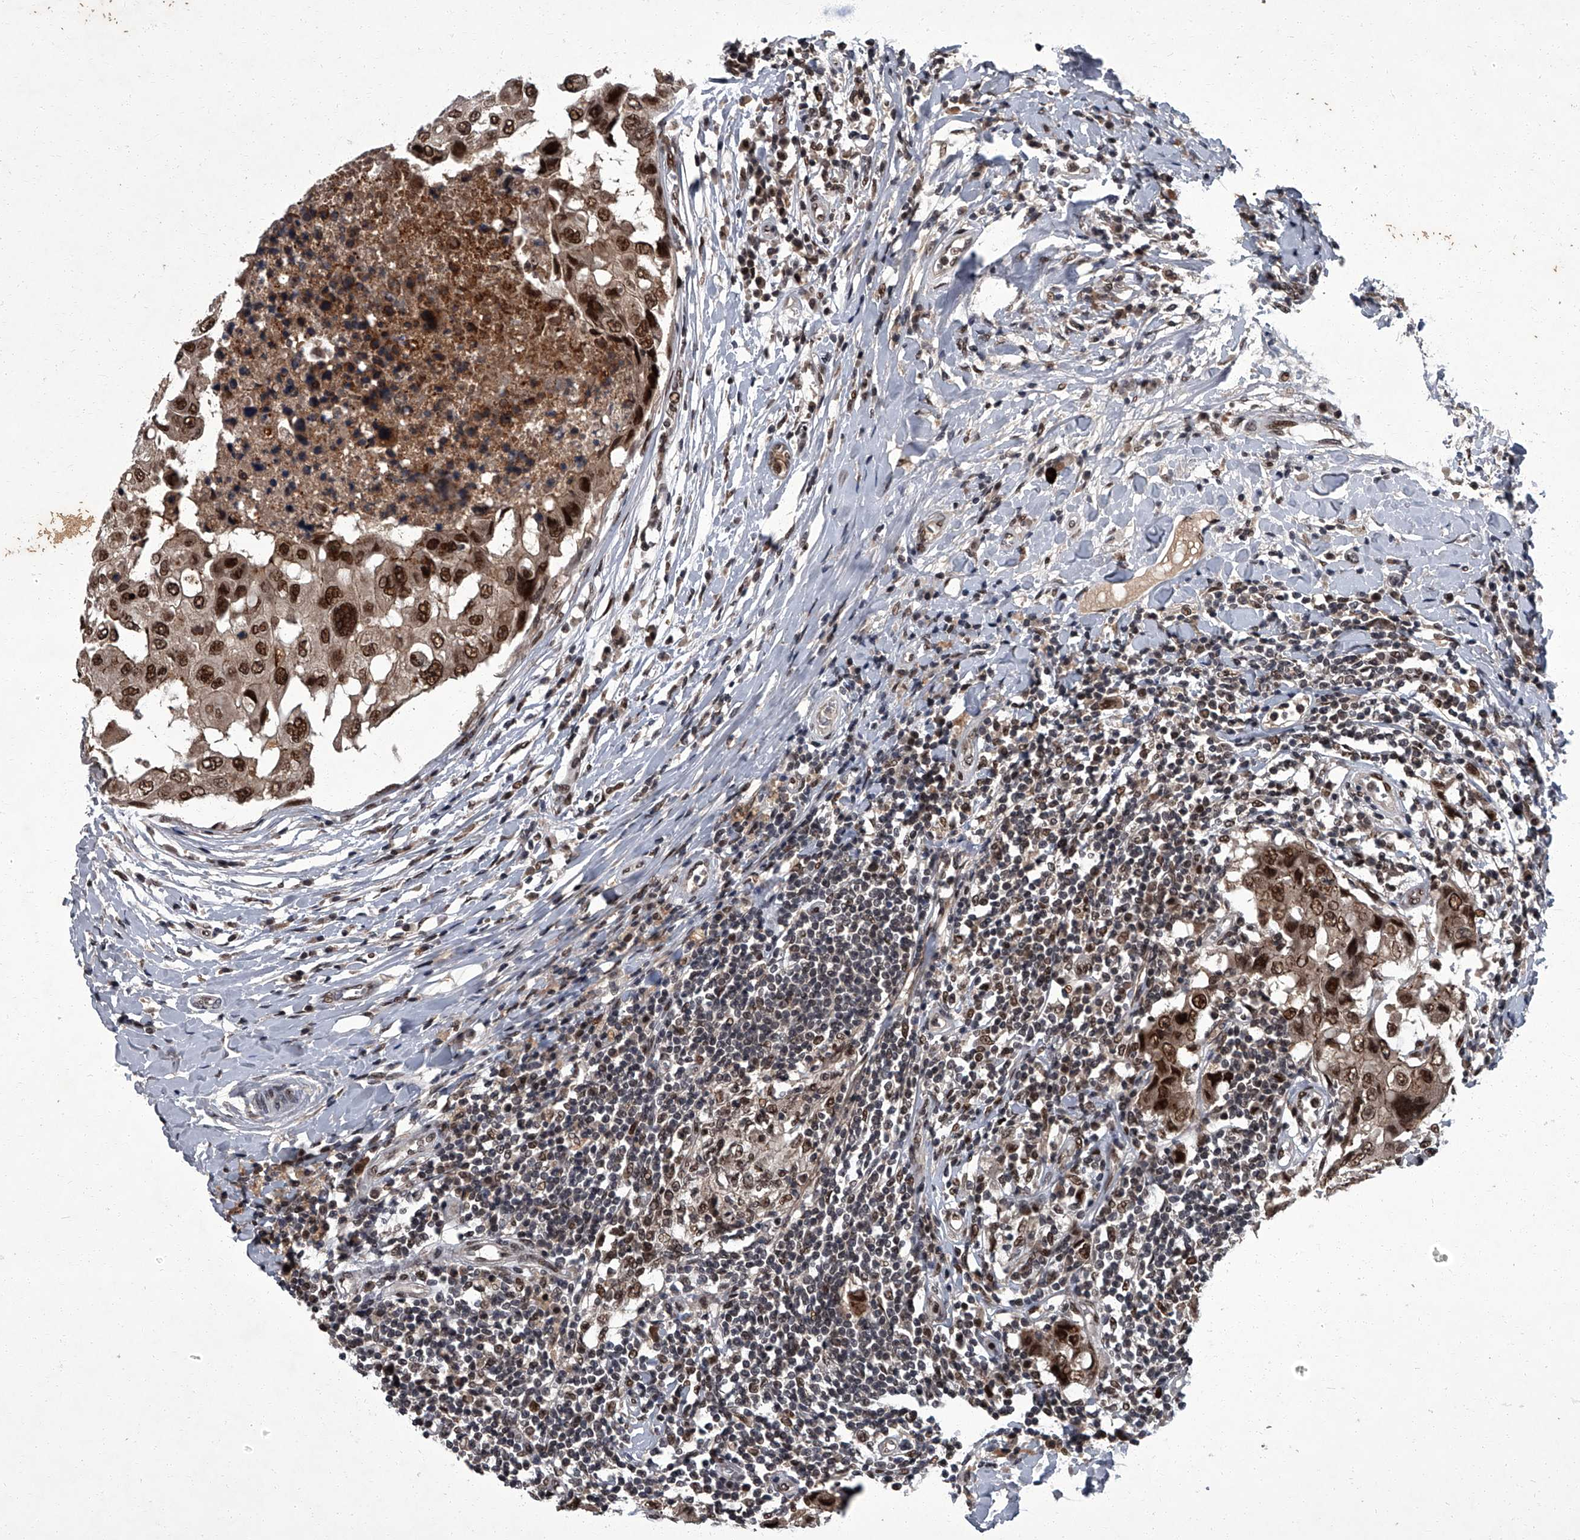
{"staining": {"intensity": "strong", "quantity": ">75%", "location": "nuclear"}, "tissue": "breast cancer", "cell_type": "Tumor cells", "image_type": "cancer", "snomed": [{"axis": "morphology", "description": "Duct carcinoma"}, {"axis": "topography", "description": "Breast"}], "caption": "Protein staining of breast infiltrating ductal carcinoma tissue displays strong nuclear expression in about >75% of tumor cells.", "gene": "ZNF518B", "patient": {"sex": "female", "age": 27}}